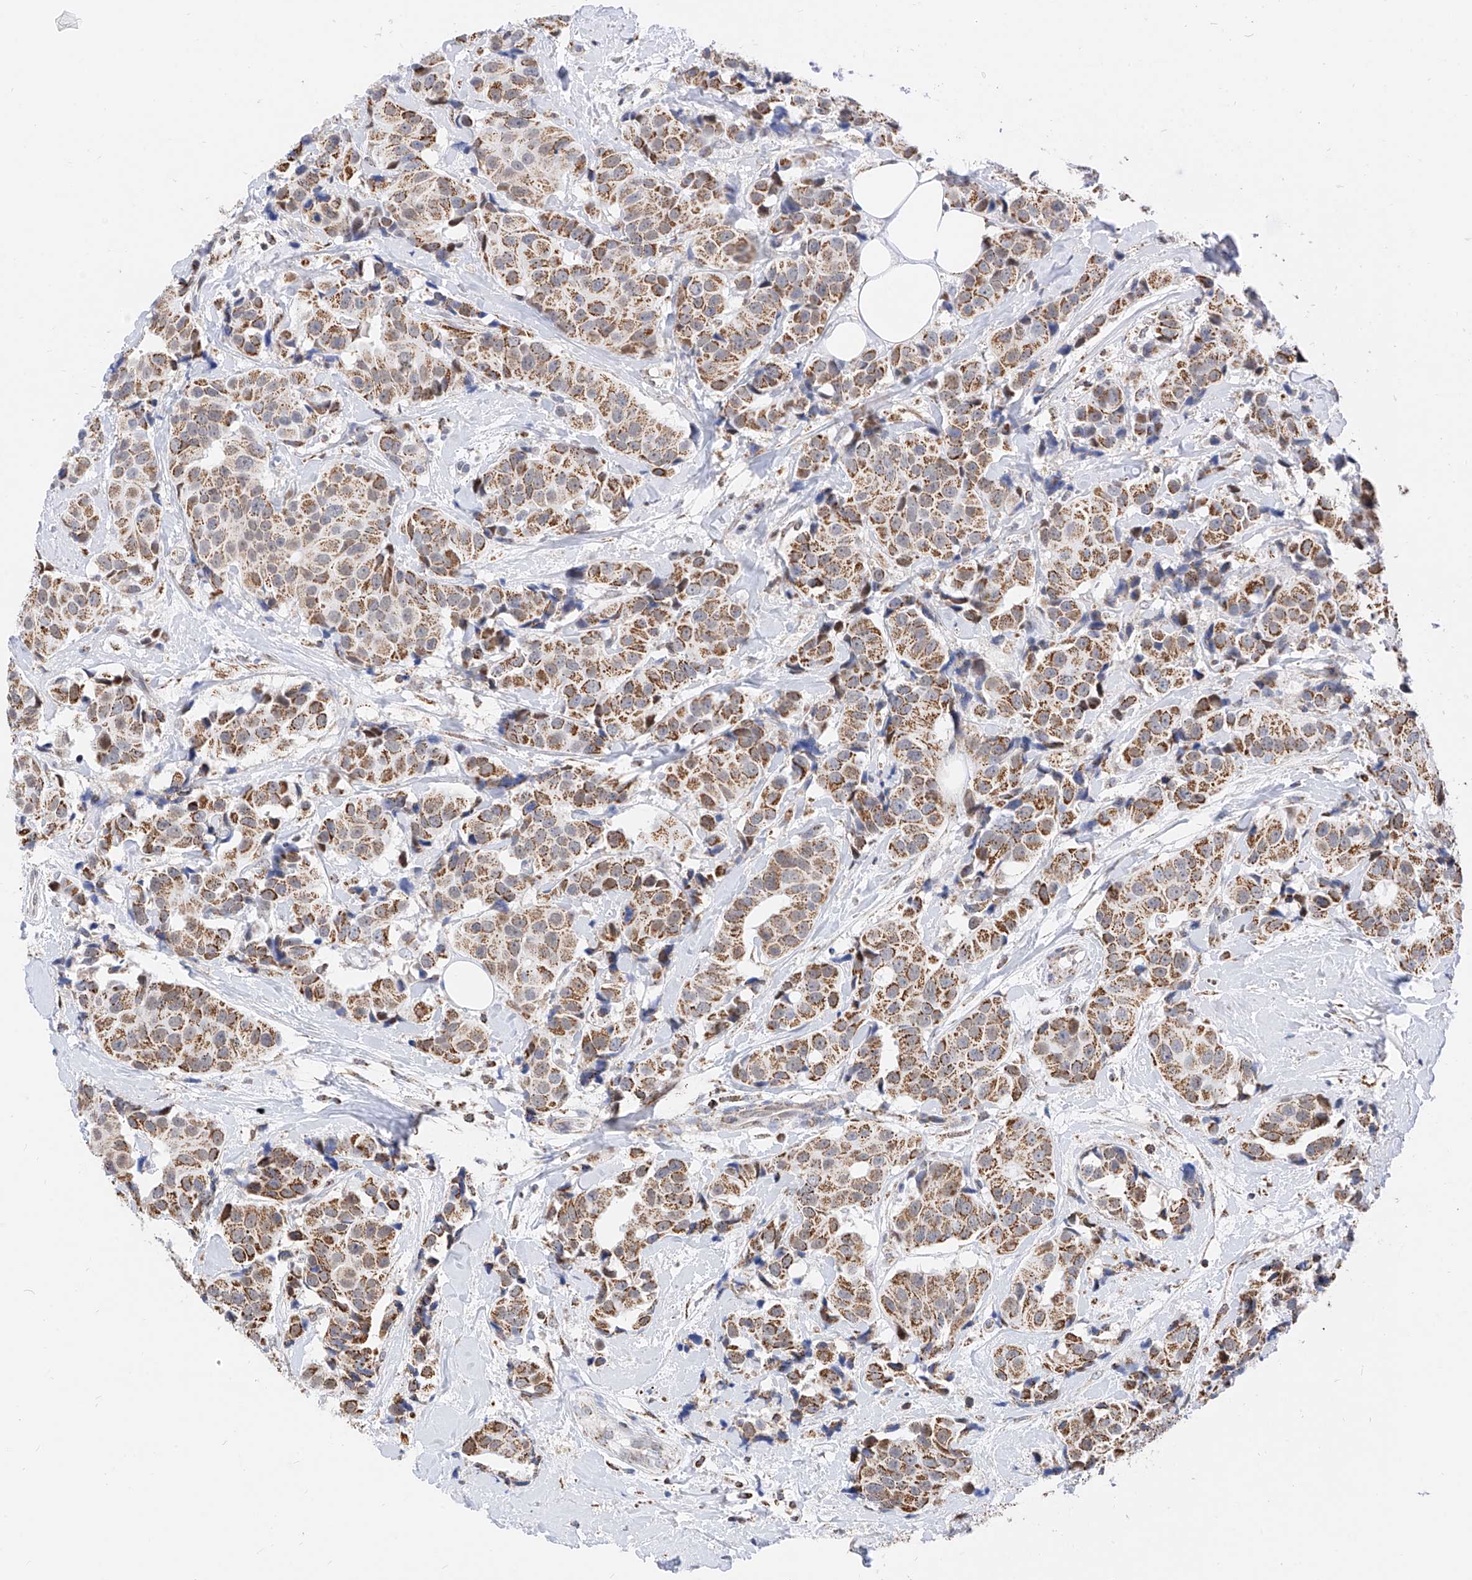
{"staining": {"intensity": "moderate", "quantity": ">75%", "location": "cytoplasmic/membranous"}, "tissue": "breast cancer", "cell_type": "Tumor cells", "image_type": "cancer", "snomed": [{"axis": "morphology", "description": "Normal tissue, NOS"}, {"axis": "morphology", "description": "Duct carcinoma"}, {"axis": "topography", "description": "Breast"}], "caption": "High-magnification brightfield microscopy of breast cancer stained with DAB (brown) and counterstained with hematoxylin (blue). tumor cells exhibit moderate cytoplasmic/membranous staining is seen in approximately>75% of cells.", "gene": "NALCN", "patient": {"sex": "female", "age": 39}}